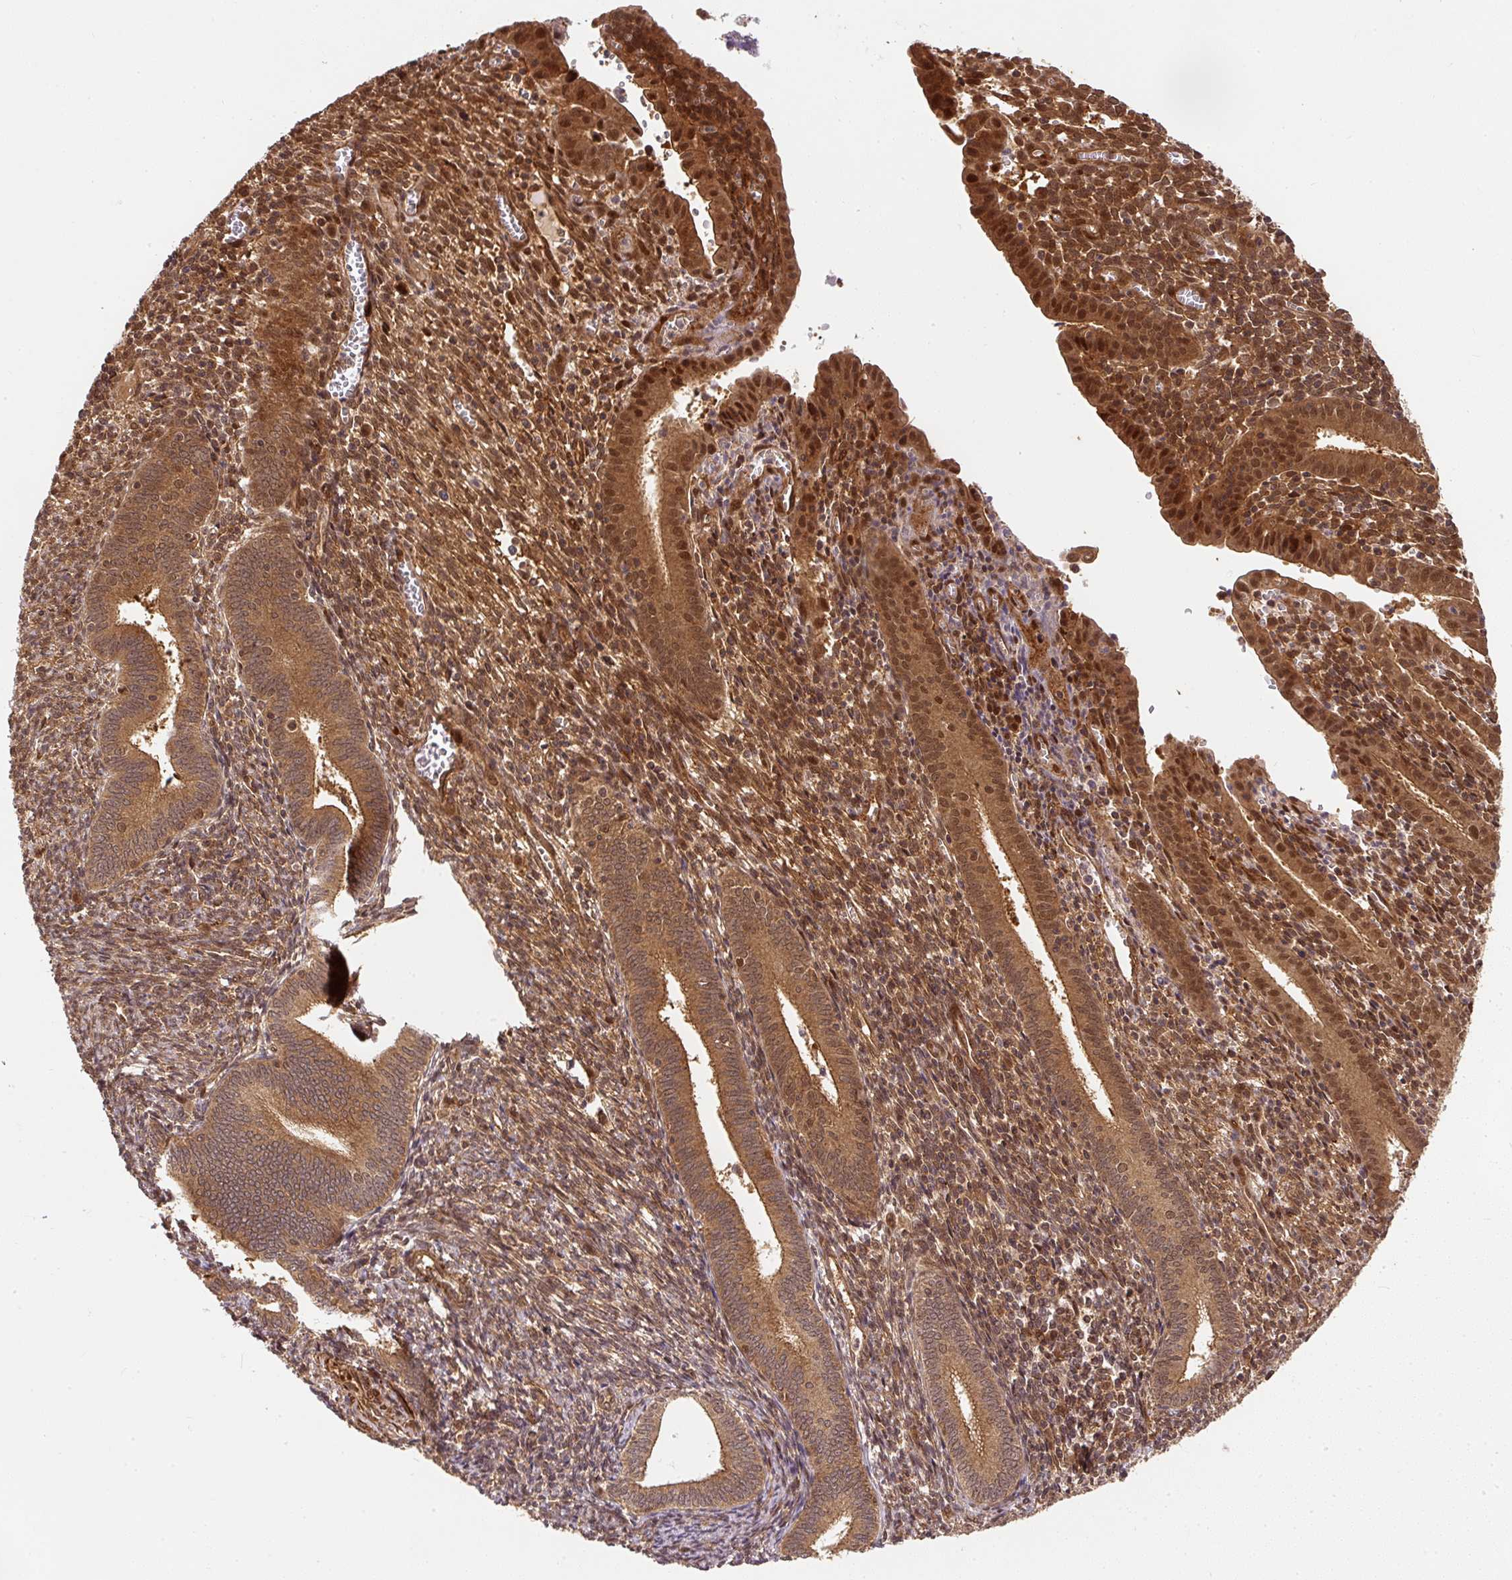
{"staining": {"intensity": "moderate", "quantity": ">75%", "location": "cytoplasmic/membranous,nuclear"}, "tissue": "endometrium", "cell_type": "Cells in endometrial stroma", "image_type": "normal", "snomed": [{"axis": "morphology", "description": "Normal tissue, NOS"}, {"axis": "topography", "description": "Endometrium"}], "caption": "A histopathology image of human endometrium stained for a protein exhibits moderate cytoplasmic/membranous,nuclear brown staining in cells in endometrial stroma. Using DAB (3,3'-diaminobenzidine) (brown) and hematoxylin (blue) stains, captured at high magnification using brightfield microscopy.", "gene": "PSMD1", "patient": {"sex": "female", "age": 41}}